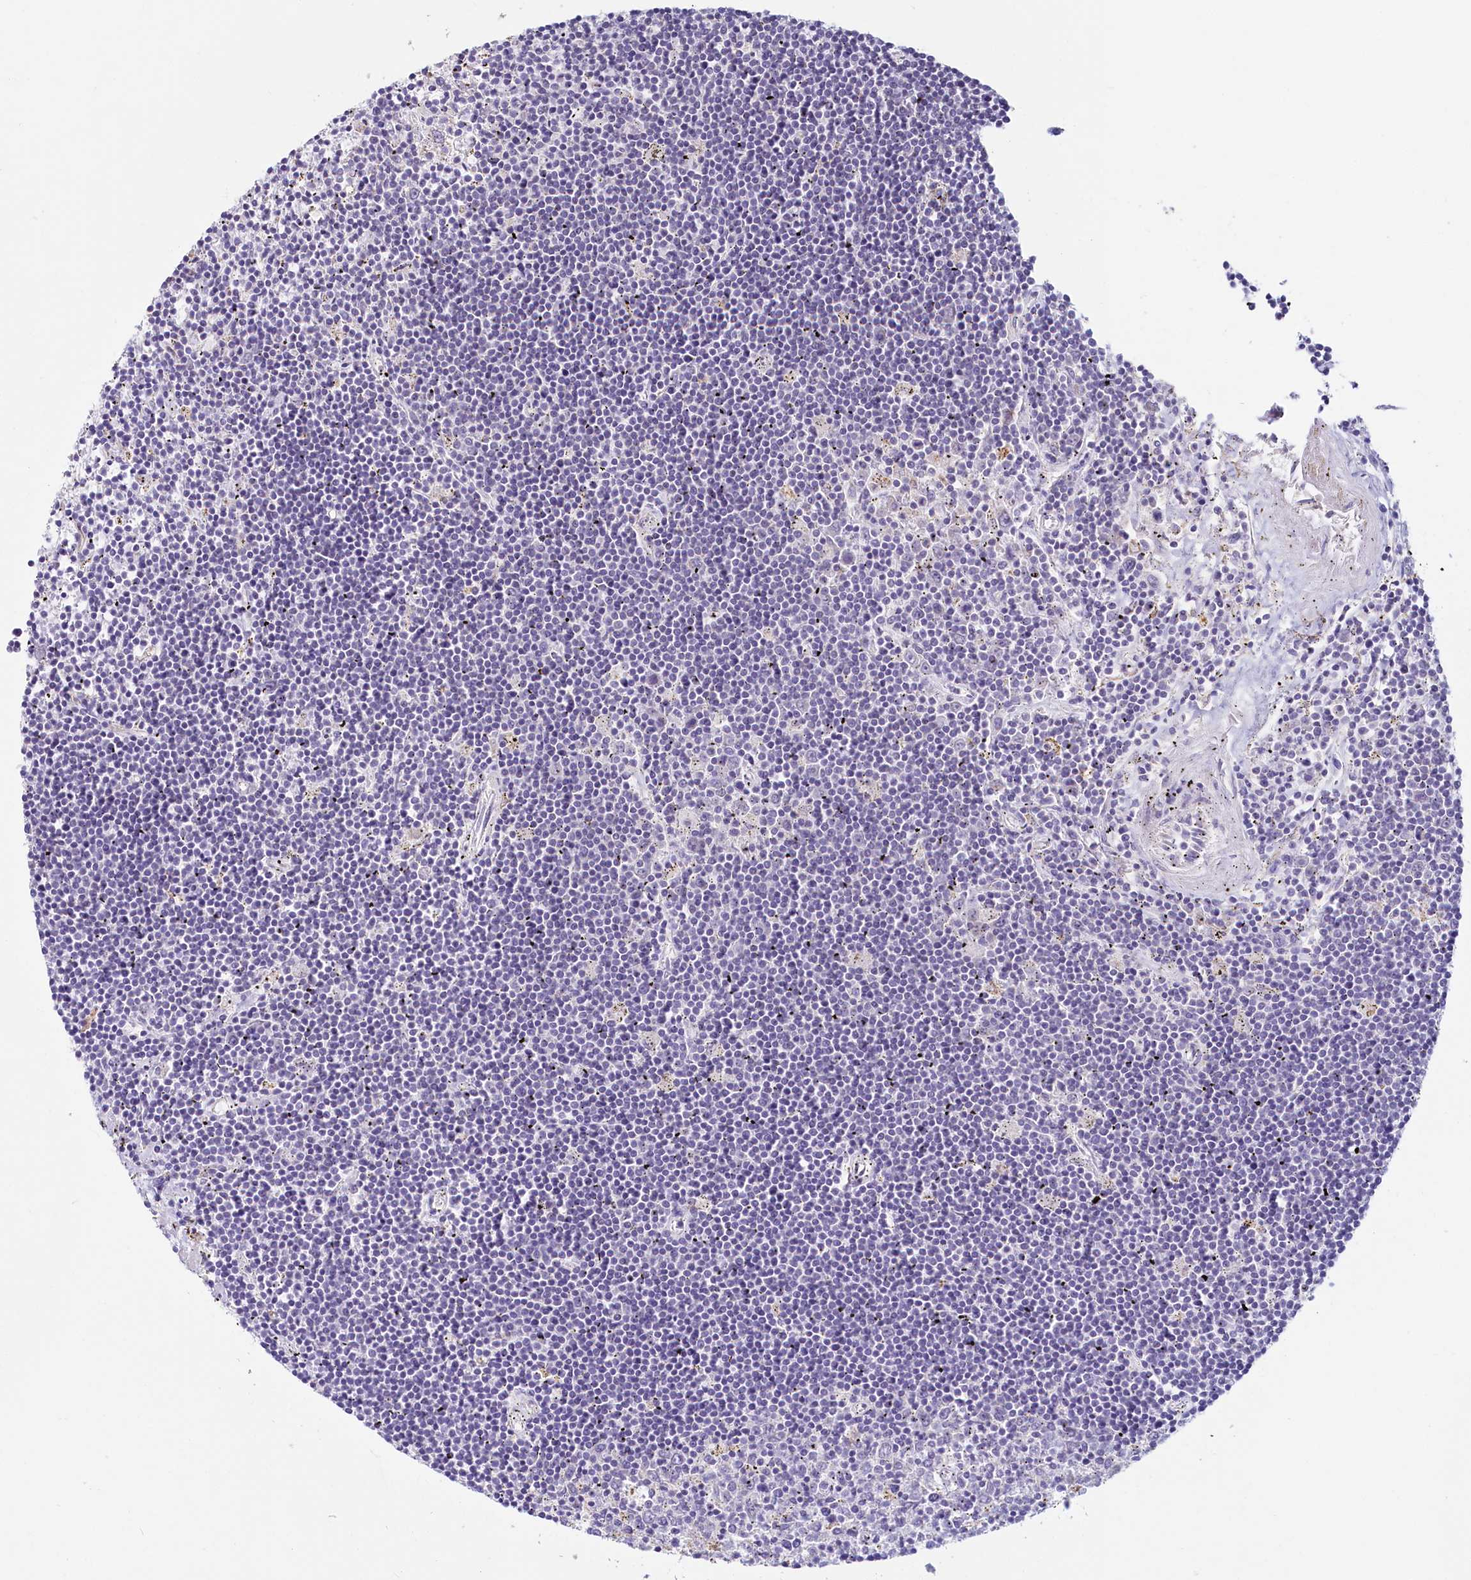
{"staining": {"intensity": "negative", "quantity": "none", "location": "none"}, "tissue": "lymphoma", "cell_type": "Tumor cells", "image_type": "cancer", "snomed": [{"axis": "morphology", "description": "Malignant lymphoma, non-Hodgkin's type, Low grade"}, {"axis": "topography", "description": "Spleen"}], "caption": "DAB immunohistochemical staining of human low-grade malignant lymphoma, non-Hodgkin's type shows no significant expression in tumor cells.", "gene": "LMOD3", "patient": {"sex": "male", "age": 76}}